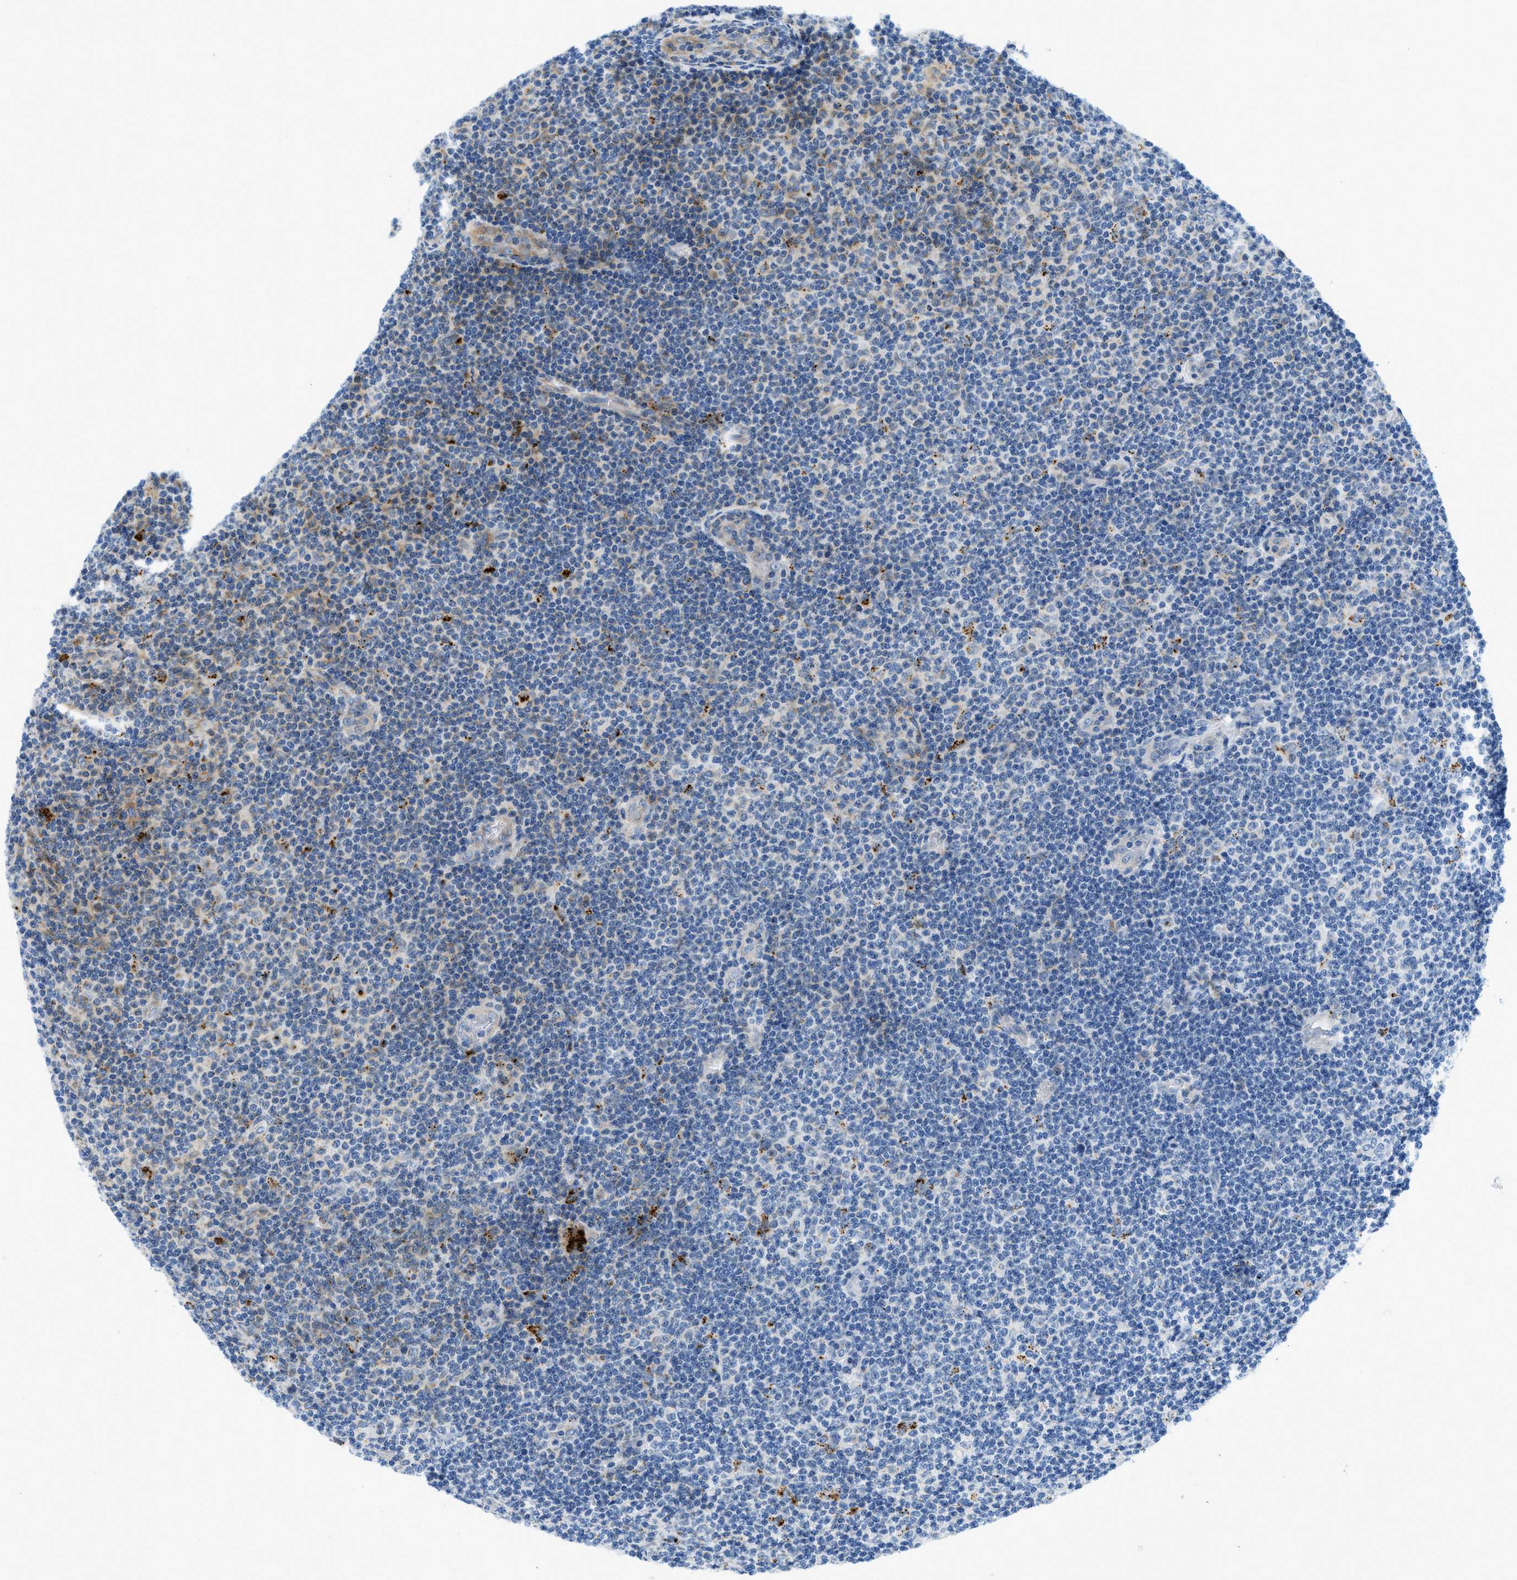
{"staining": {"intensity": "weak", "quantity": "<25%", "location": "cytoplasmic/membranous"}, "tissue": "lymphoma", "cell_type": "Tumor cells", "image_type": "cancer", "snomed": [{"axis": "morphology", "description": "Malignant lymphoma, non-Hodgkin's type, Low grade"}, {"axis": "topography", "description": "Lymph node"}], "caption": "This histopathology image is of lymphoma stained with immunohistochemistry to label a protein in brown with the nuclei are counter-stained blue. There is no positivity in tumor cells.", "gene": "TMEM248", "patient": {"sex": "male", "age": 83}}